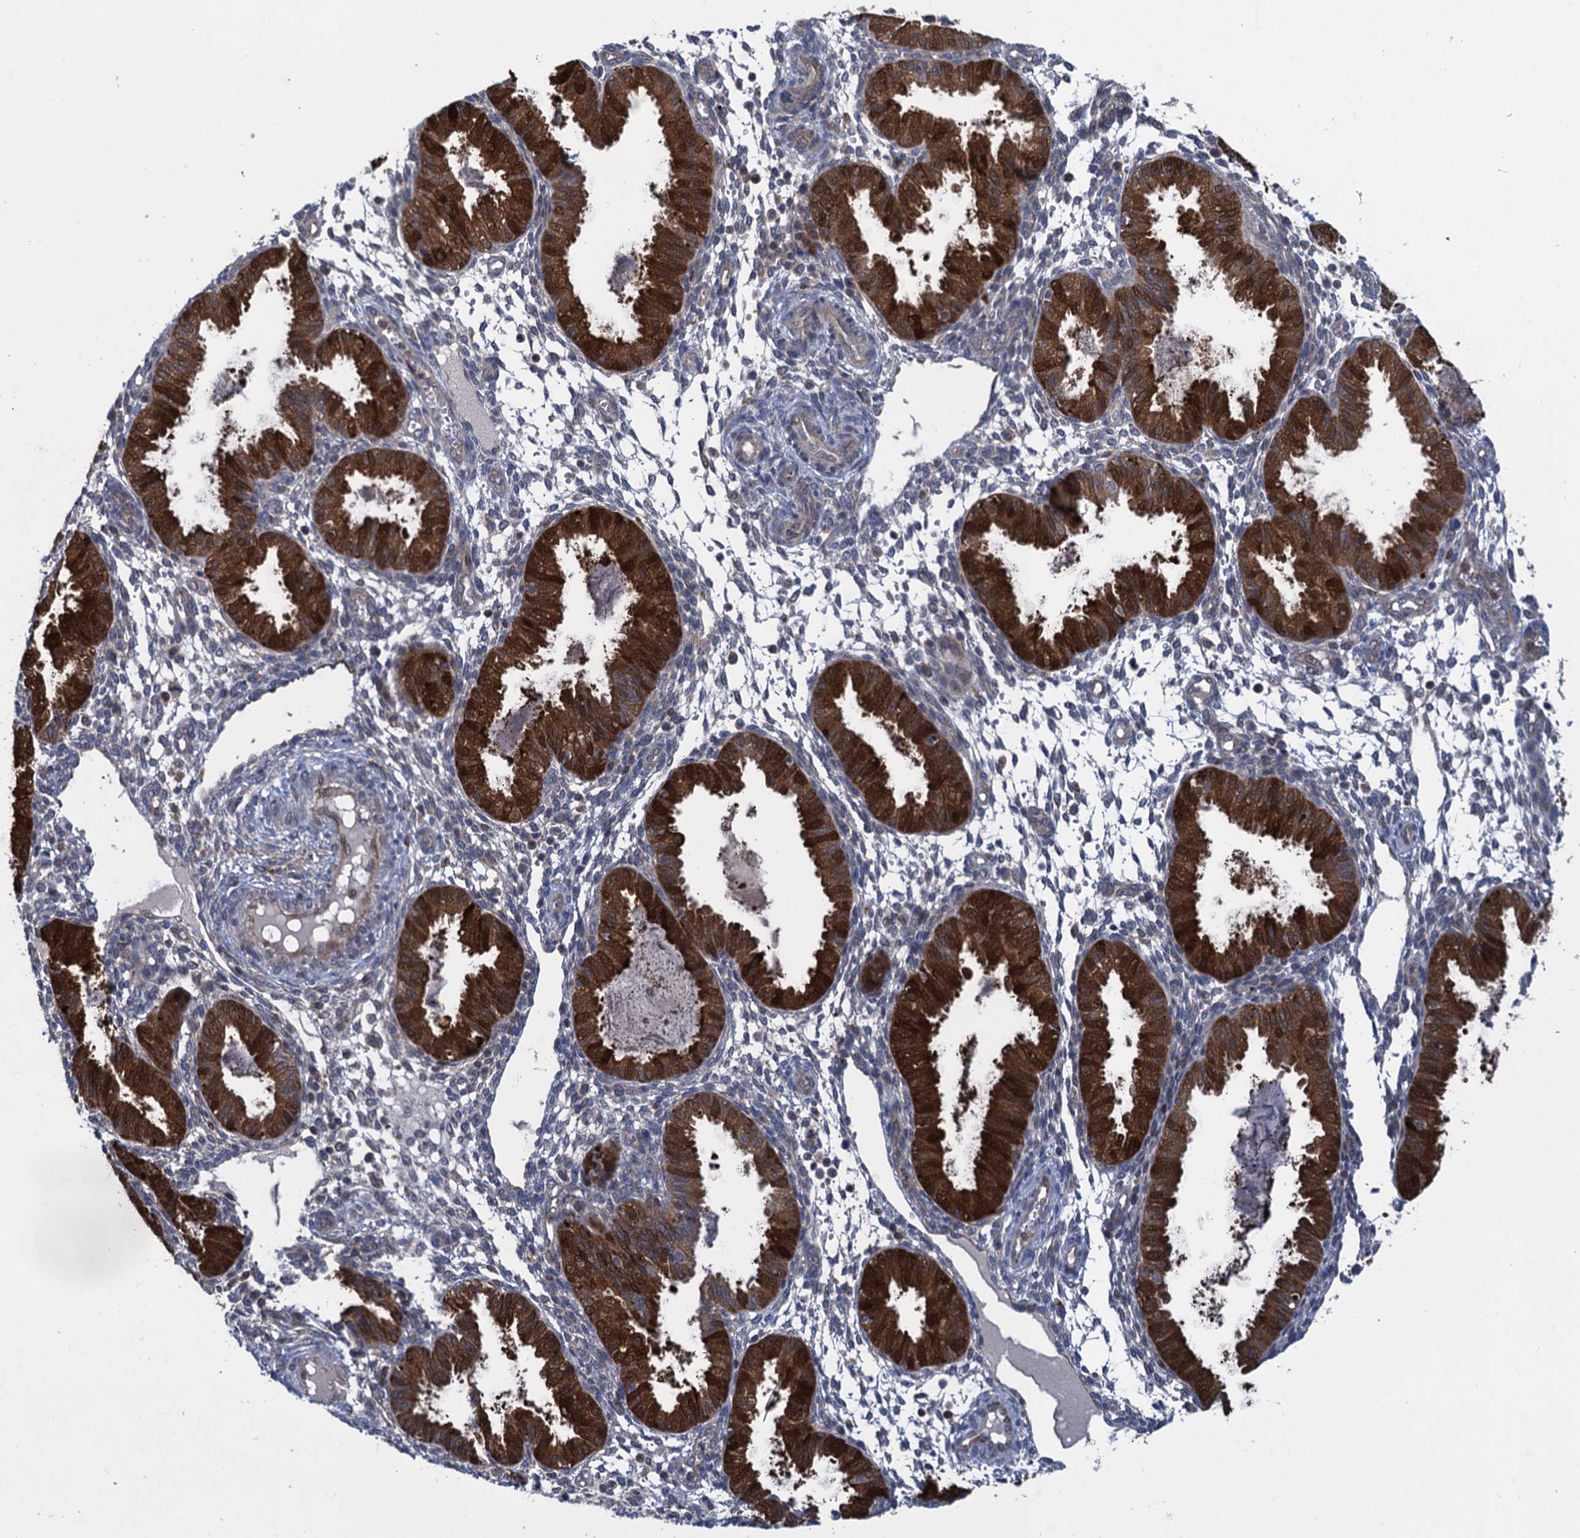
{"staining": {"intensity": "negative", "quantity": "none", "location": "none"}, "tissue": "endometrium", "cell_type": "Cells in endometrial stroma", "image_type": "normal", "snomed": [{"axis": "morphology", "description": "Normal tissue, NOS"}, {"axis": "topography", "description": "Endometrium"}], "caption": "IHC histopathology image of unremarkable endometrium: human endometrium stained with DAB displays no significant protein positivity in cells in endometrial stroma. Nuclei are stained in blue.", "gene": "CNTN5", "patient": {"sex": "female", "age": 33}}